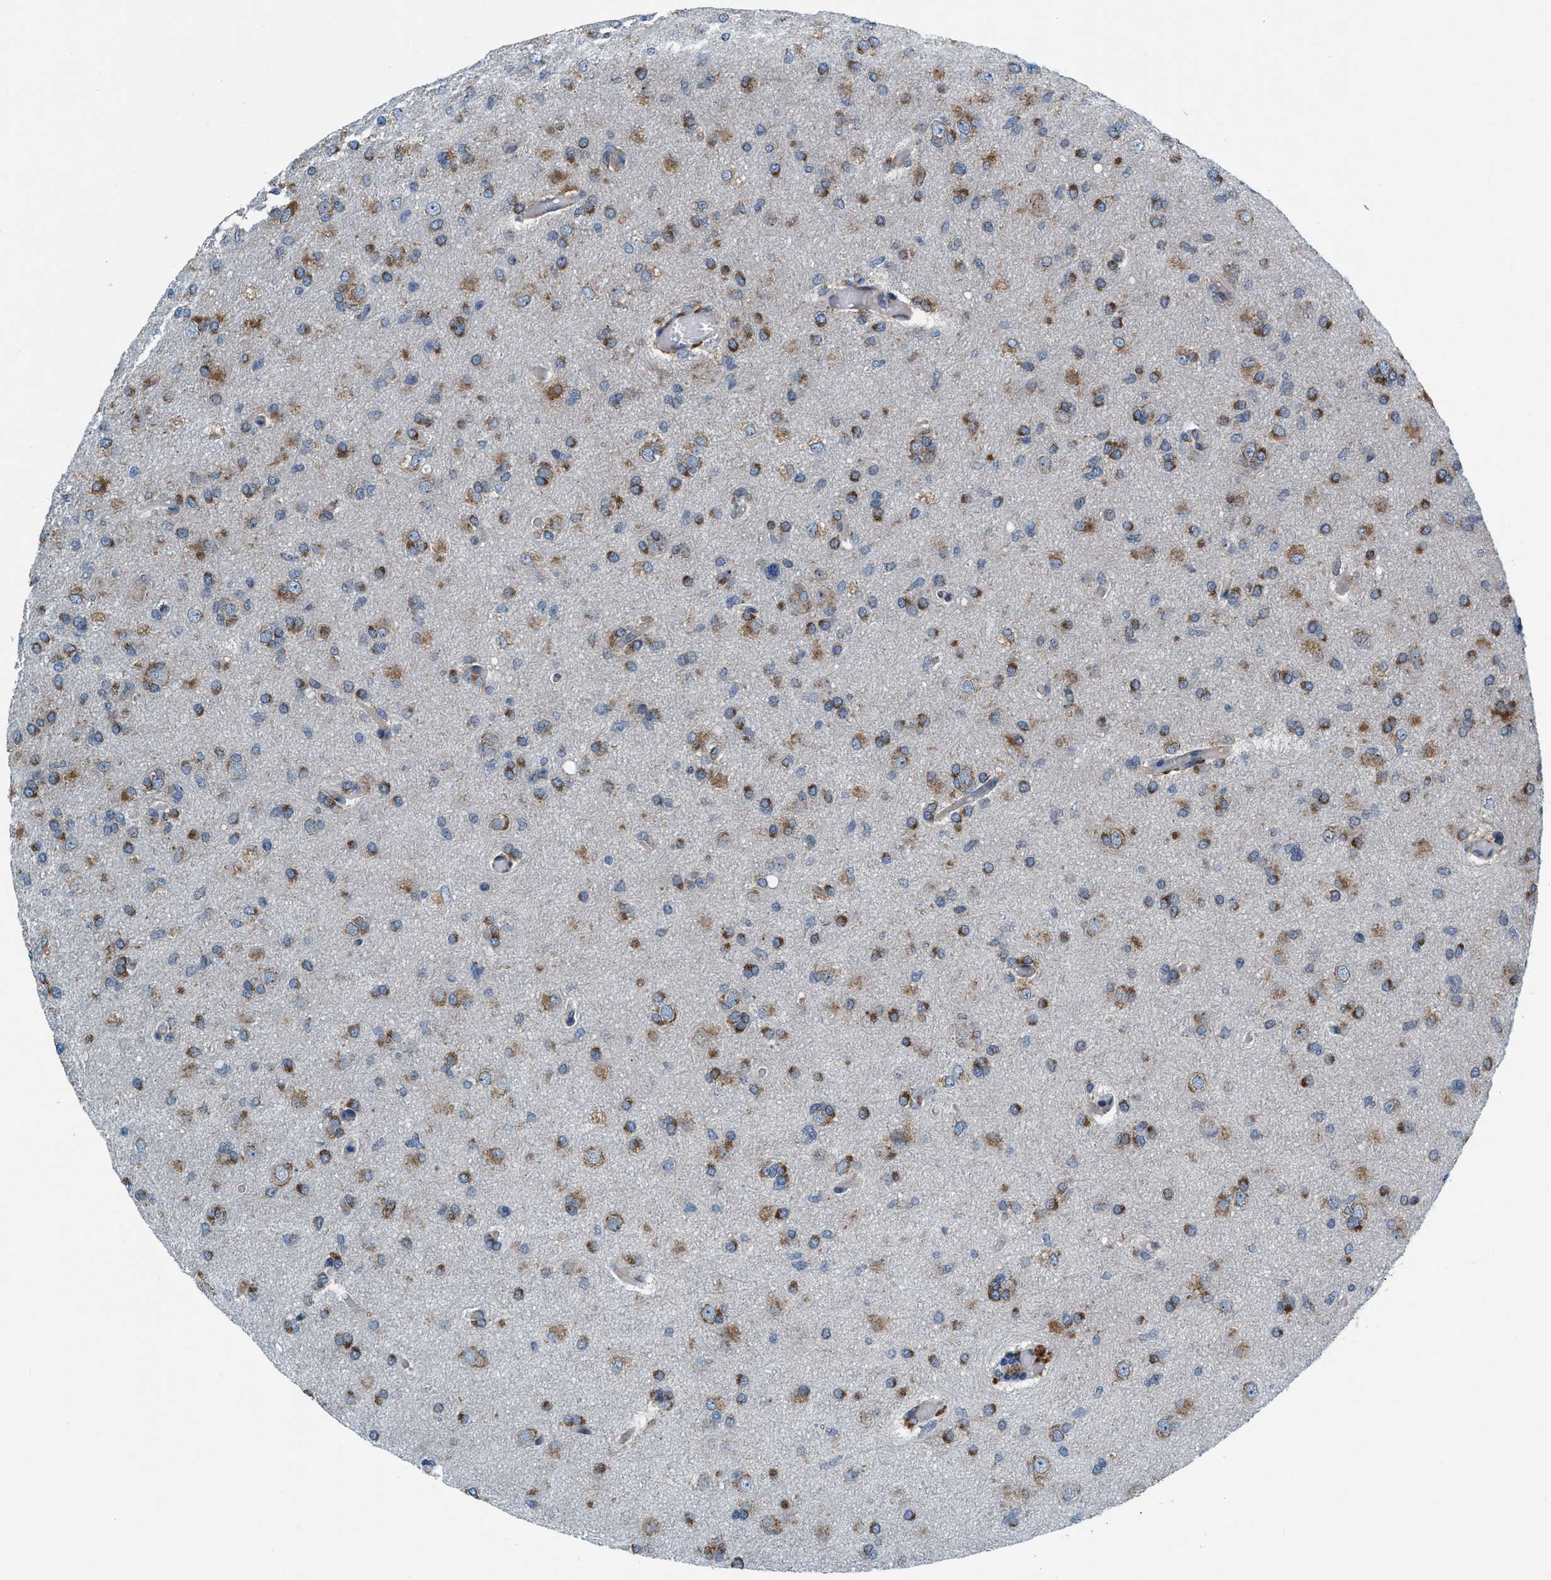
{"staining": {"intensity": "moderate", "quantity": ">75%", "location": "cytoplasmic/membranous"}, "tissue": "glioma", "cell_type": "Tumor cells", "image_type": "cancer", "snomed": [{"axis": "morphology", "description": "Glioma, malignant, High grade"}, {"axis": "topography", "description": "Cerebral cortex"}], "caption": "The histopathology image reveals staining of malignant glioma (high-grade), revealing moderate cytoplasmic/membranous protein staining (brown color) within tumor cells.", "gene": "ARMC9", "patient": {"sex": "female", "age": 36}}